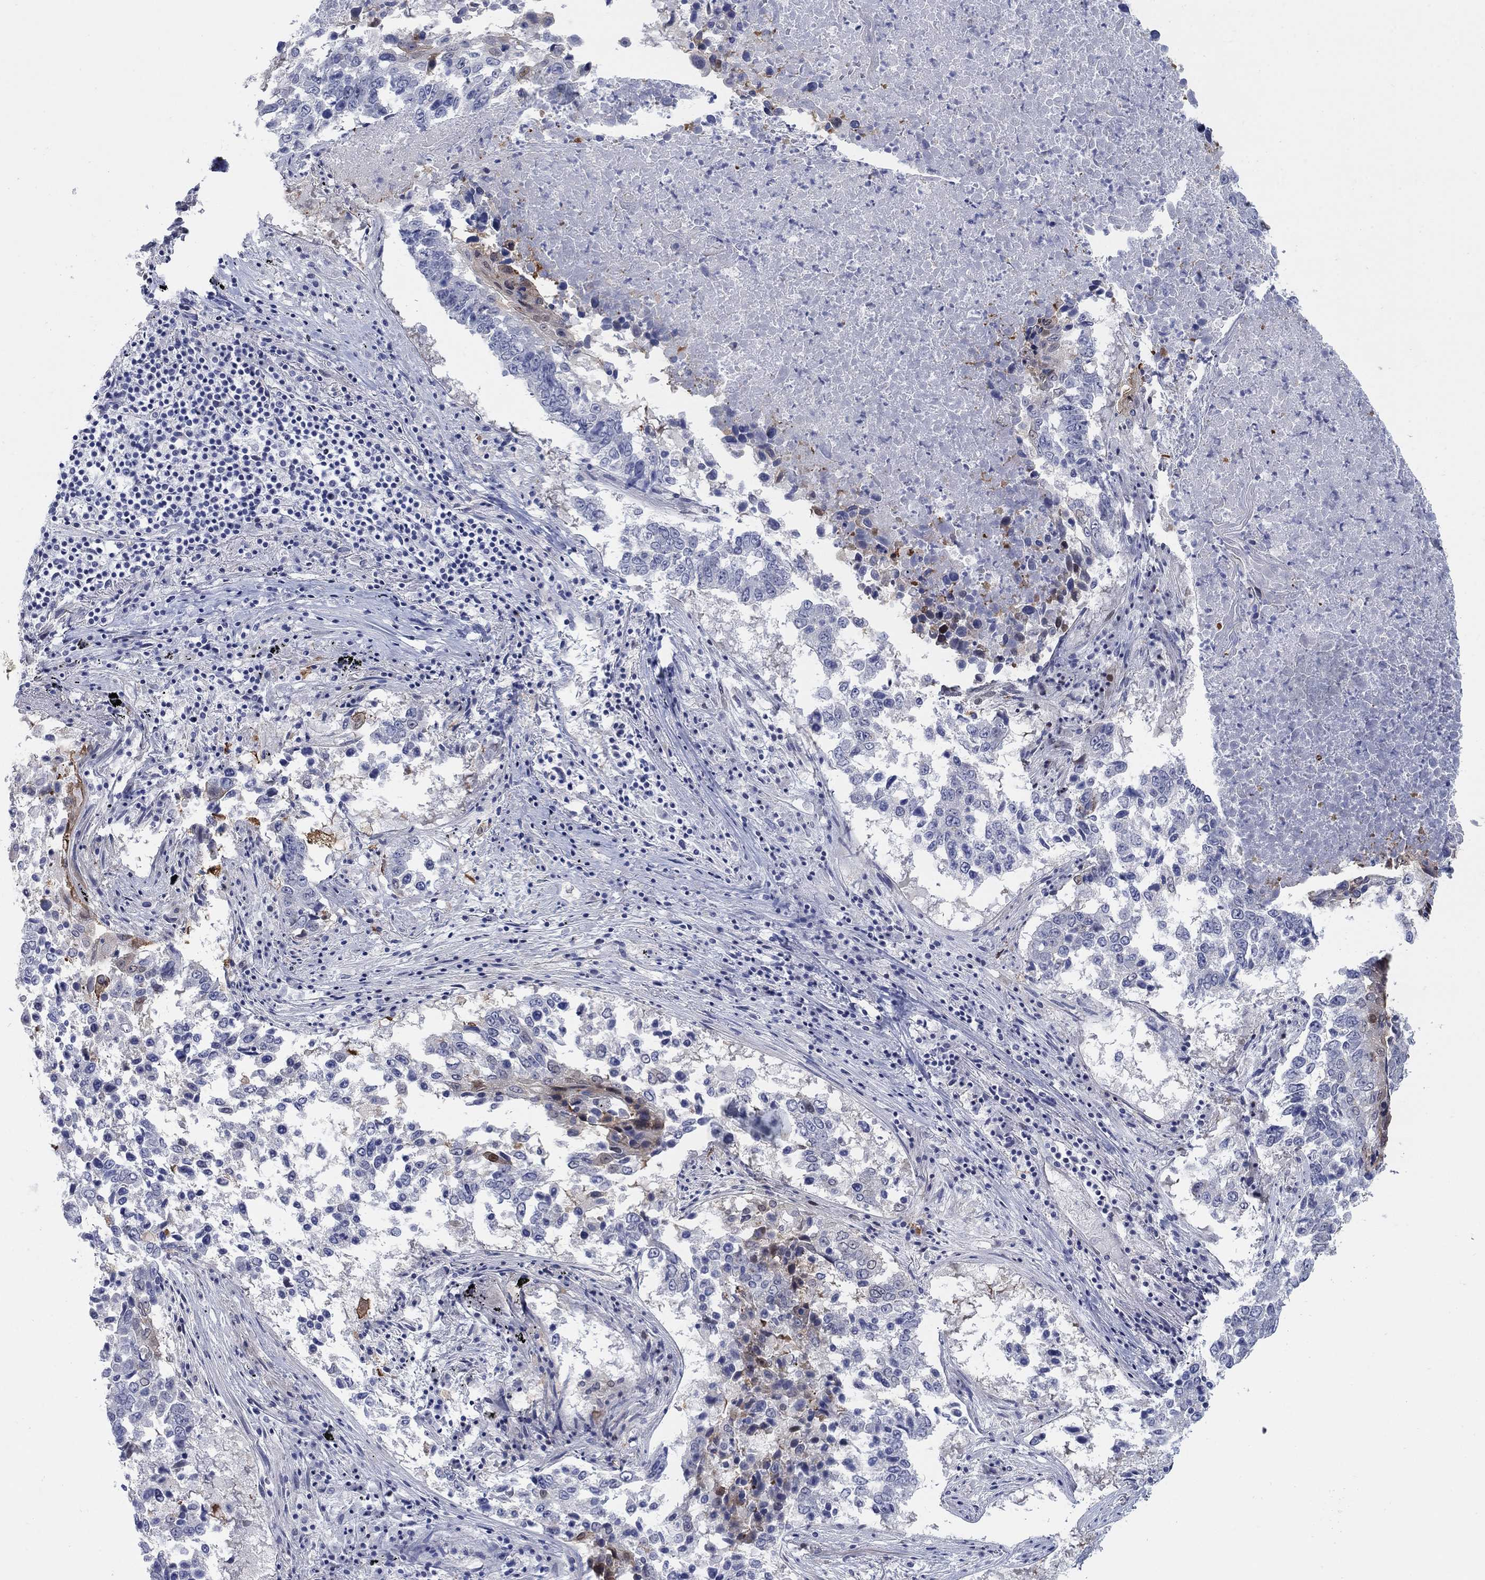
{"staining": {"intensity": "moderate", "quantity": "<25%", "location": "nuclear"}, "tissue": "lung cancer", "cell_type": "Tumor cells", "image_type": "cancer", "snomed": [{"axis": "morphology", "description": "Squamous cell carcinoma, NOS"}, {"axis": "topography", "description": "Lung"}], "caption": "Immunohistochemistry of human squamous cell carcinoma (lung) displays low levels of moderate nuclear expression in about <25% of tumor cells.", "gene": "MYO3A", "patient": {"sex": "male", "age": 82}}